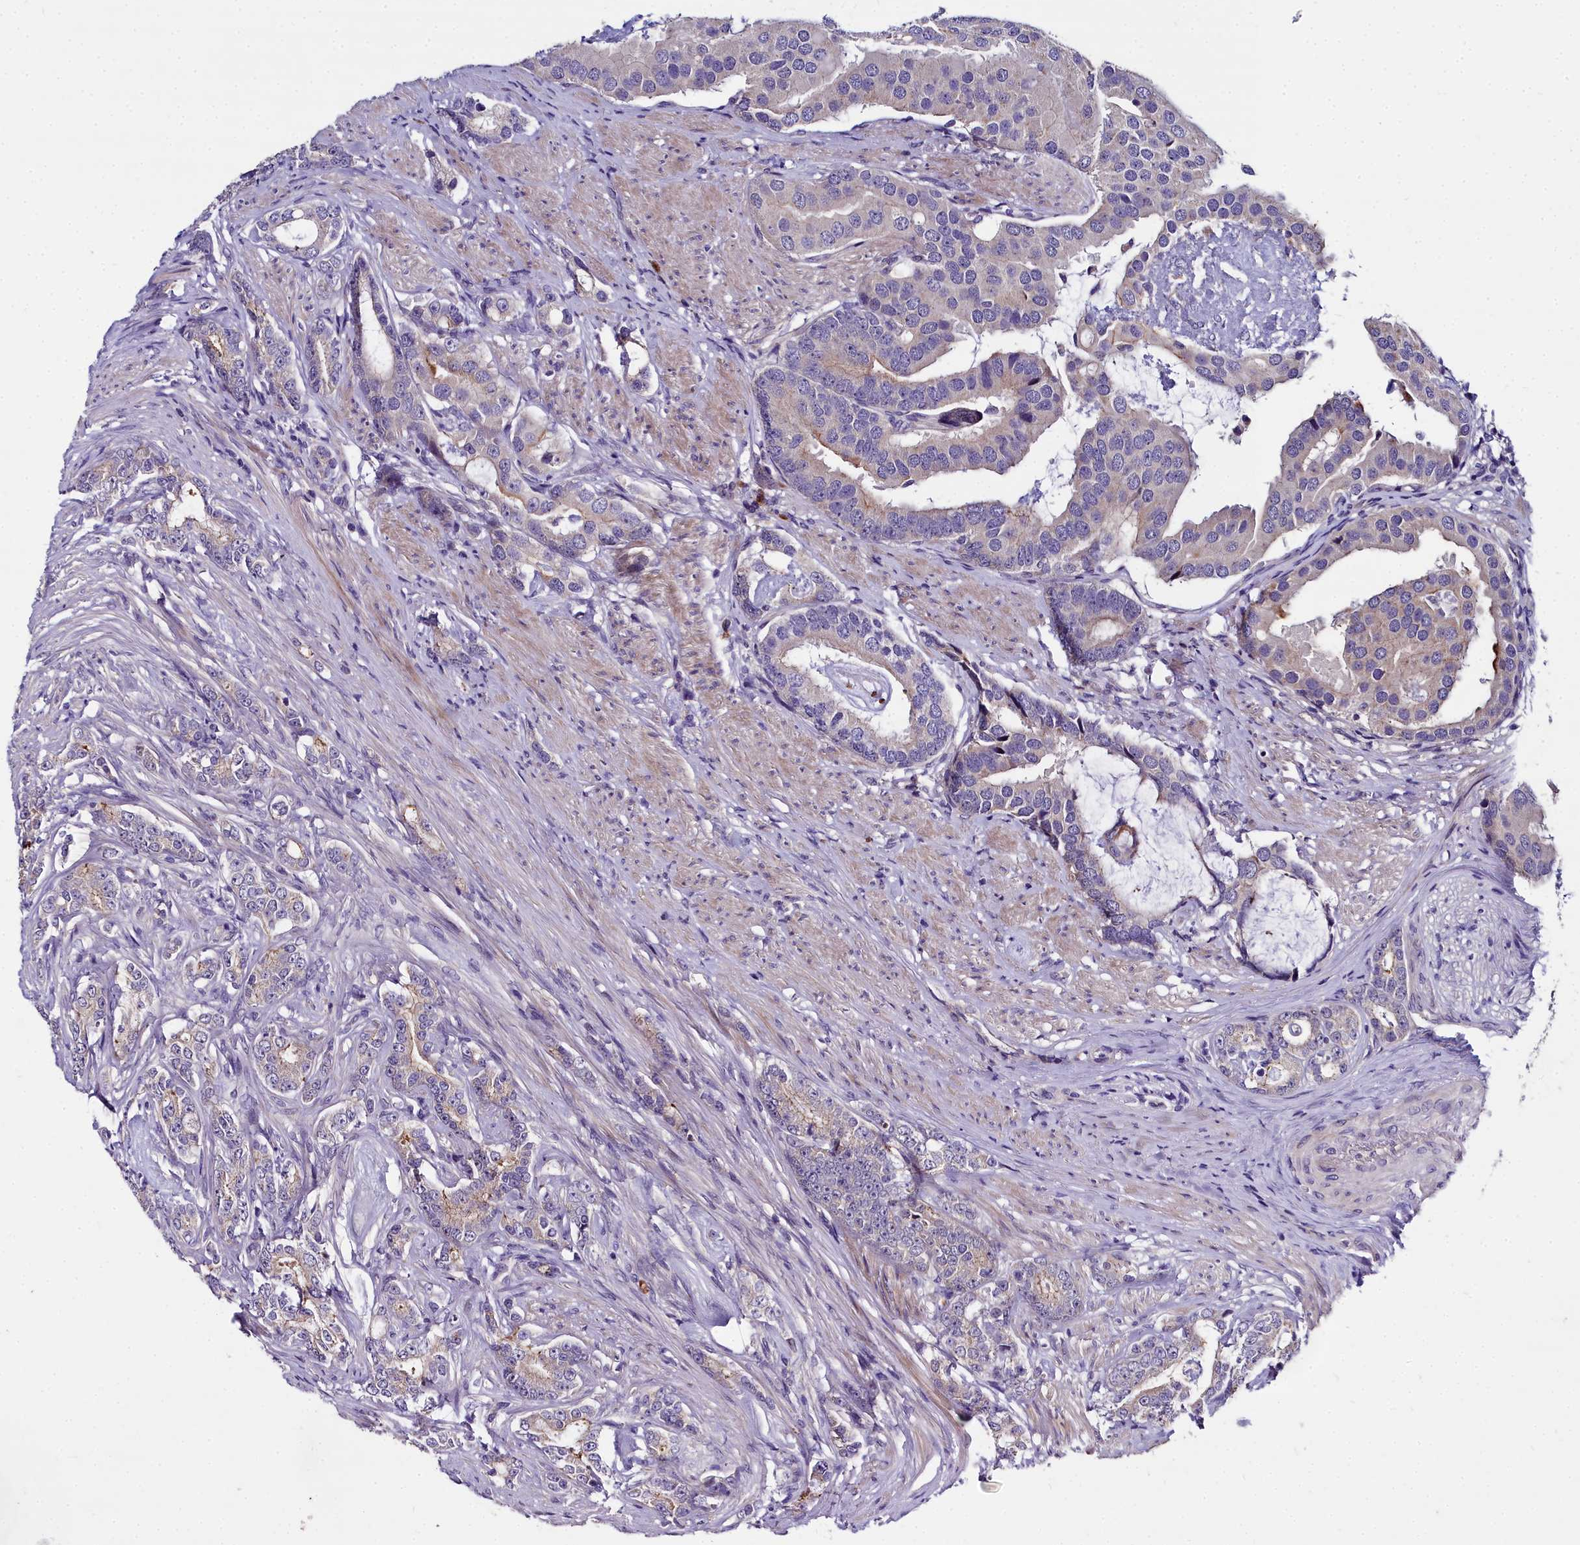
{"staining": {"intensity": "moderate", "quantity": "<25%", "location": "cytoplasmic/membranous"}, "tissue": "prostate cancer", "cell_type": "Tumor cells", "image_type": "cancer", "snomed": [{"axis": "morphology", "description": "Adenocarcinoma, Low grade"}, {"axis": "topography", "description": "Prostate"}], "caption": "Protein staining demonstrates moderate cytoplasmic/membranous positivity in about <25% of tumor cells in low-grade adenocarcinoma (prostate).", "gene": "NT5M", "patient": {"sex": "male", "age": 71}}